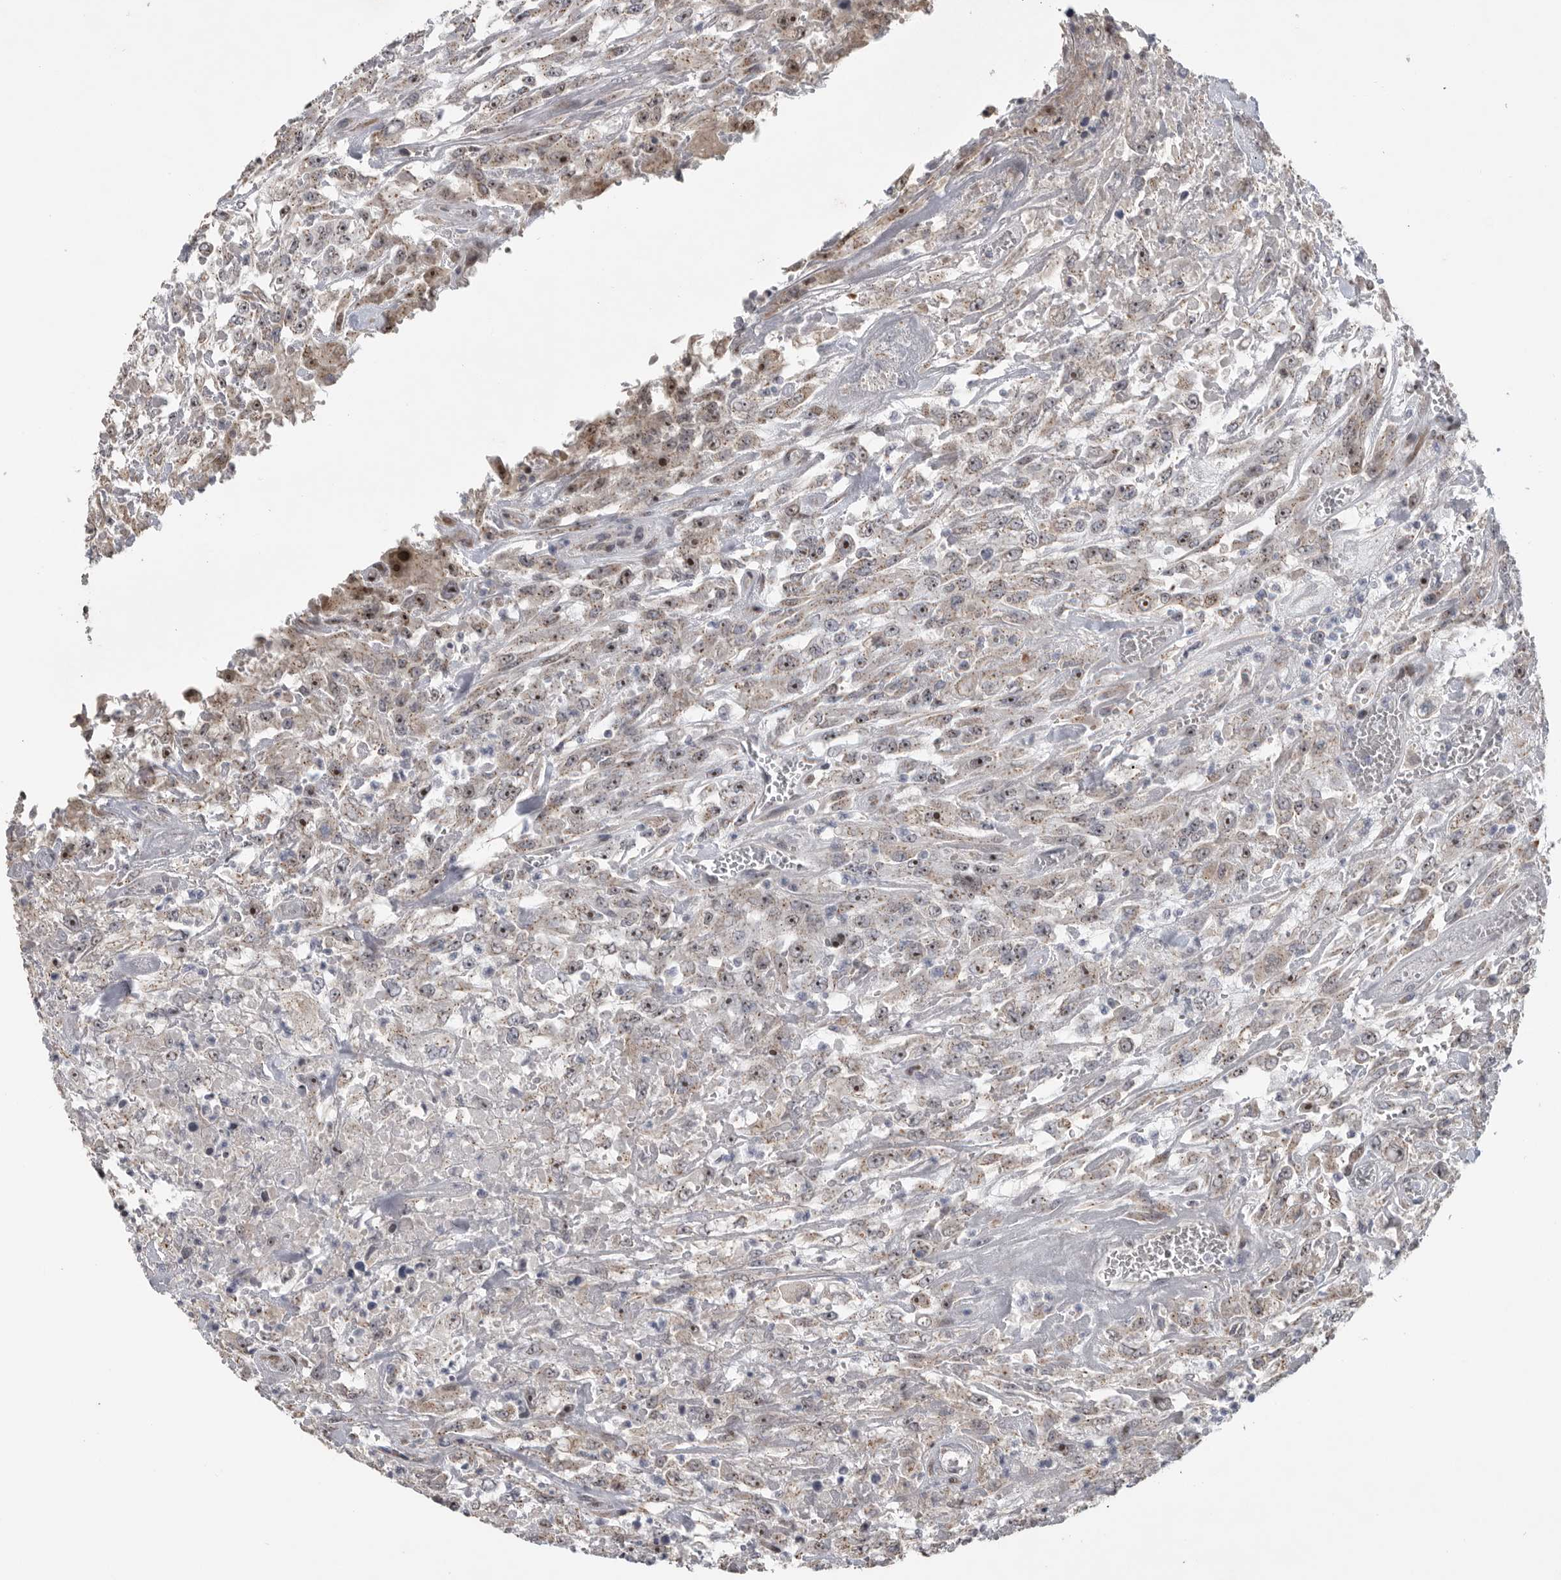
{"staining": {"intensity": "moderate", "quantity": "<25%", "location": "nuclear"}, "tissue": "urothelial cancer", "cell_type": "Tumor cells", "image_type": "cancer", "snomed": [{"axis": "morphology", "description": "Urothelial carcinoma, High grade"}, {"axis": "topography", "description": "Urinary bladder"}], "caption": "IHC (DAB (3,3'-diaminobenzidine)) staining of human urothelial carcinoma (high-grade) demonstrates moderate nuclear protein staining in approximately <25% of tumor cells.", "gene": "PCMTD1", "patient": {"sex": "male", "age": 46}}